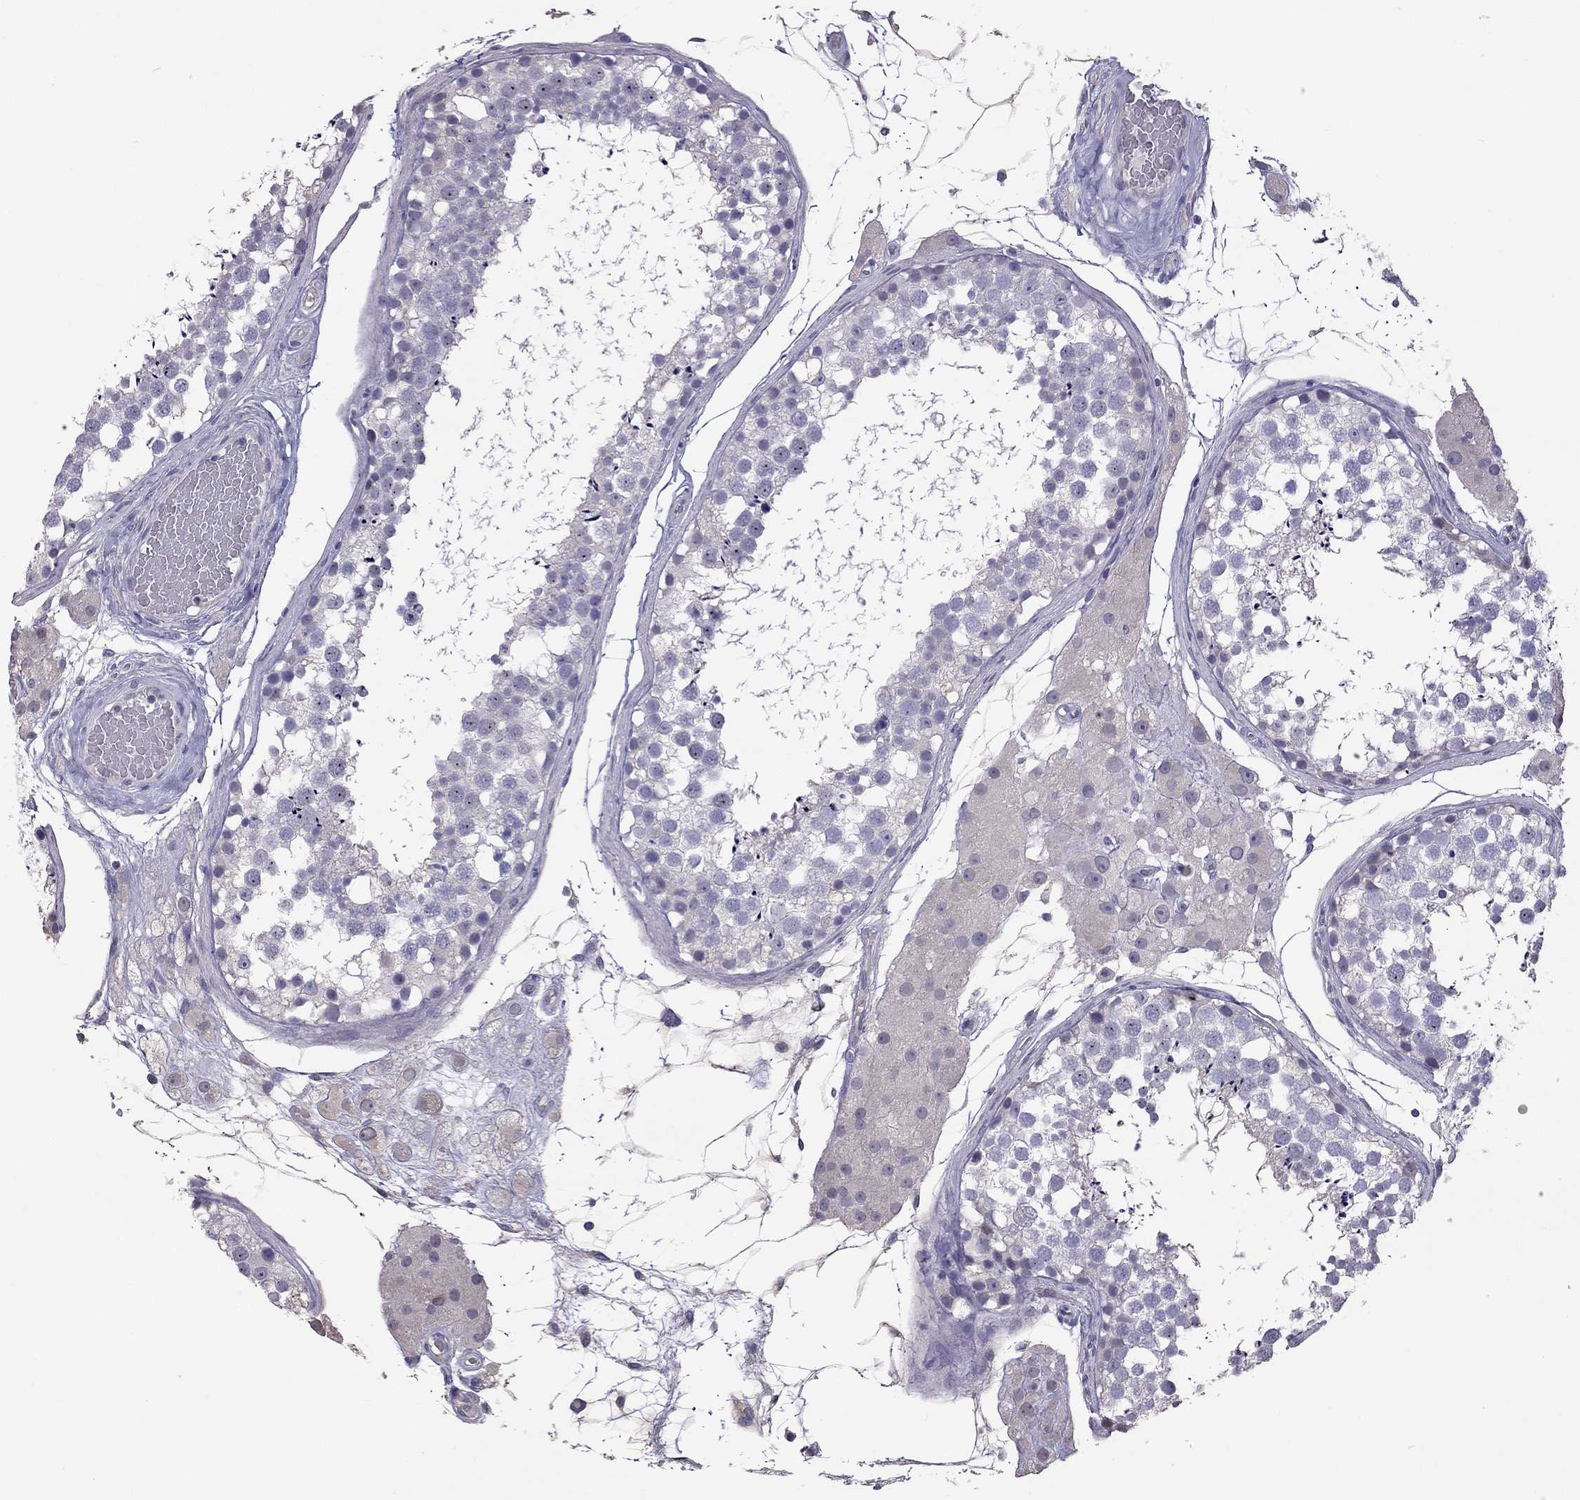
{"staining": {"intensity": "negative", "quantity": "none", "location": "none"}, "tissue": "testis", "cell_type": "Cells in seminiferous ducts", "image_type": "normal", "snomed": [{"axis": "morphology", "description": "Normal tissue, NOS"}, {"axis": "morphology", "description": "Seminoma, NOS"}, {"axis": "topography", "description": "Testis"}], "caption": "An IHC image of benign testis is shown. There is no staining in cells in seminiferous ducts of testis.", "gene": "FEZ1", "patient": {"sex": "male", "age": 65}}